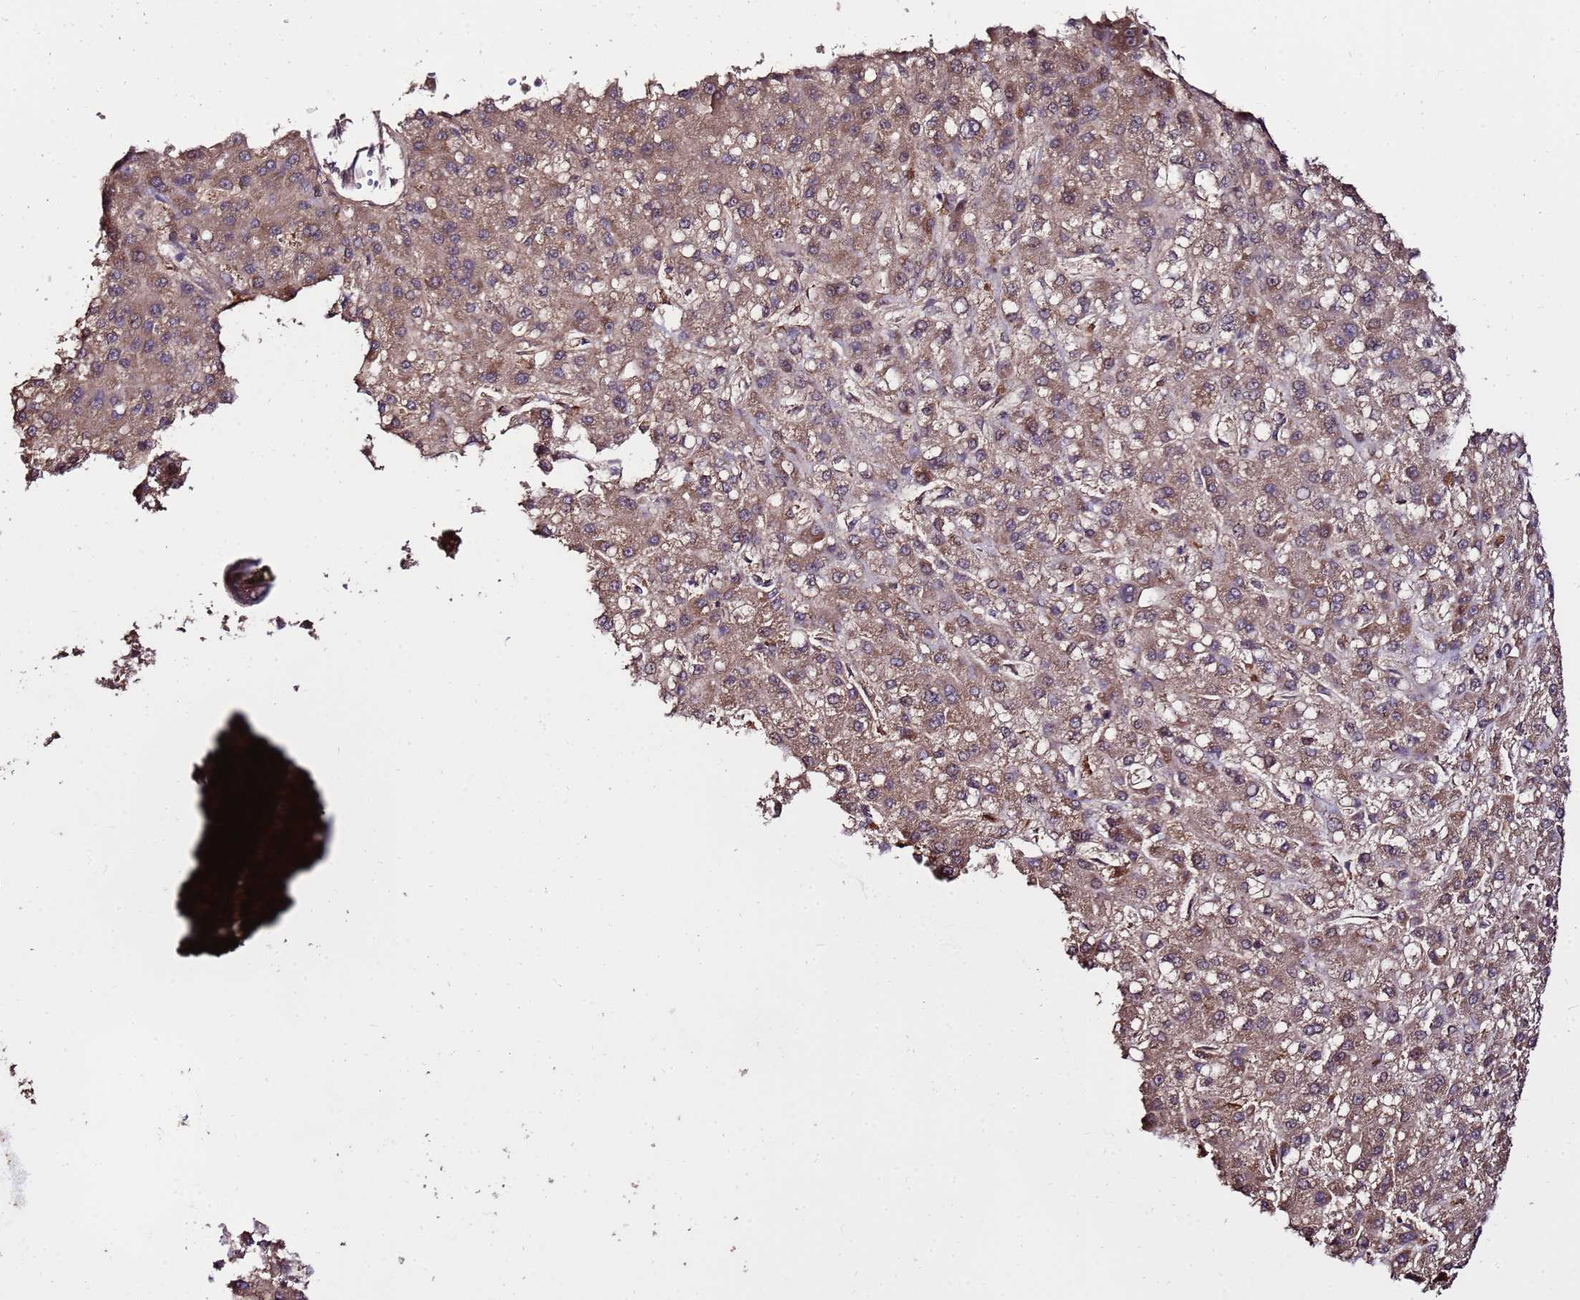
{"staining": {"intensity": "moderate", "quantity": ">75%", "location": "cytoplasmic/membranous"}, "tissue": "liver cancer", "cell_type": "Tumor cells", "image_type": "cancer", "snomed": [{"axis": "morphology", "description": "Carcinoma, Hepatocellular, NOS"}, {"axis": "topography", "description": "Liver"}], "caption": "Protein analysis of liver cancer (hepatocellular carcinoma) tissue shows moderate cytoplasmic/membranous expression in approximately >75% of tumor cells.", "gene": "ZNF329", "patient": {"sex": "male", "age": 67}}